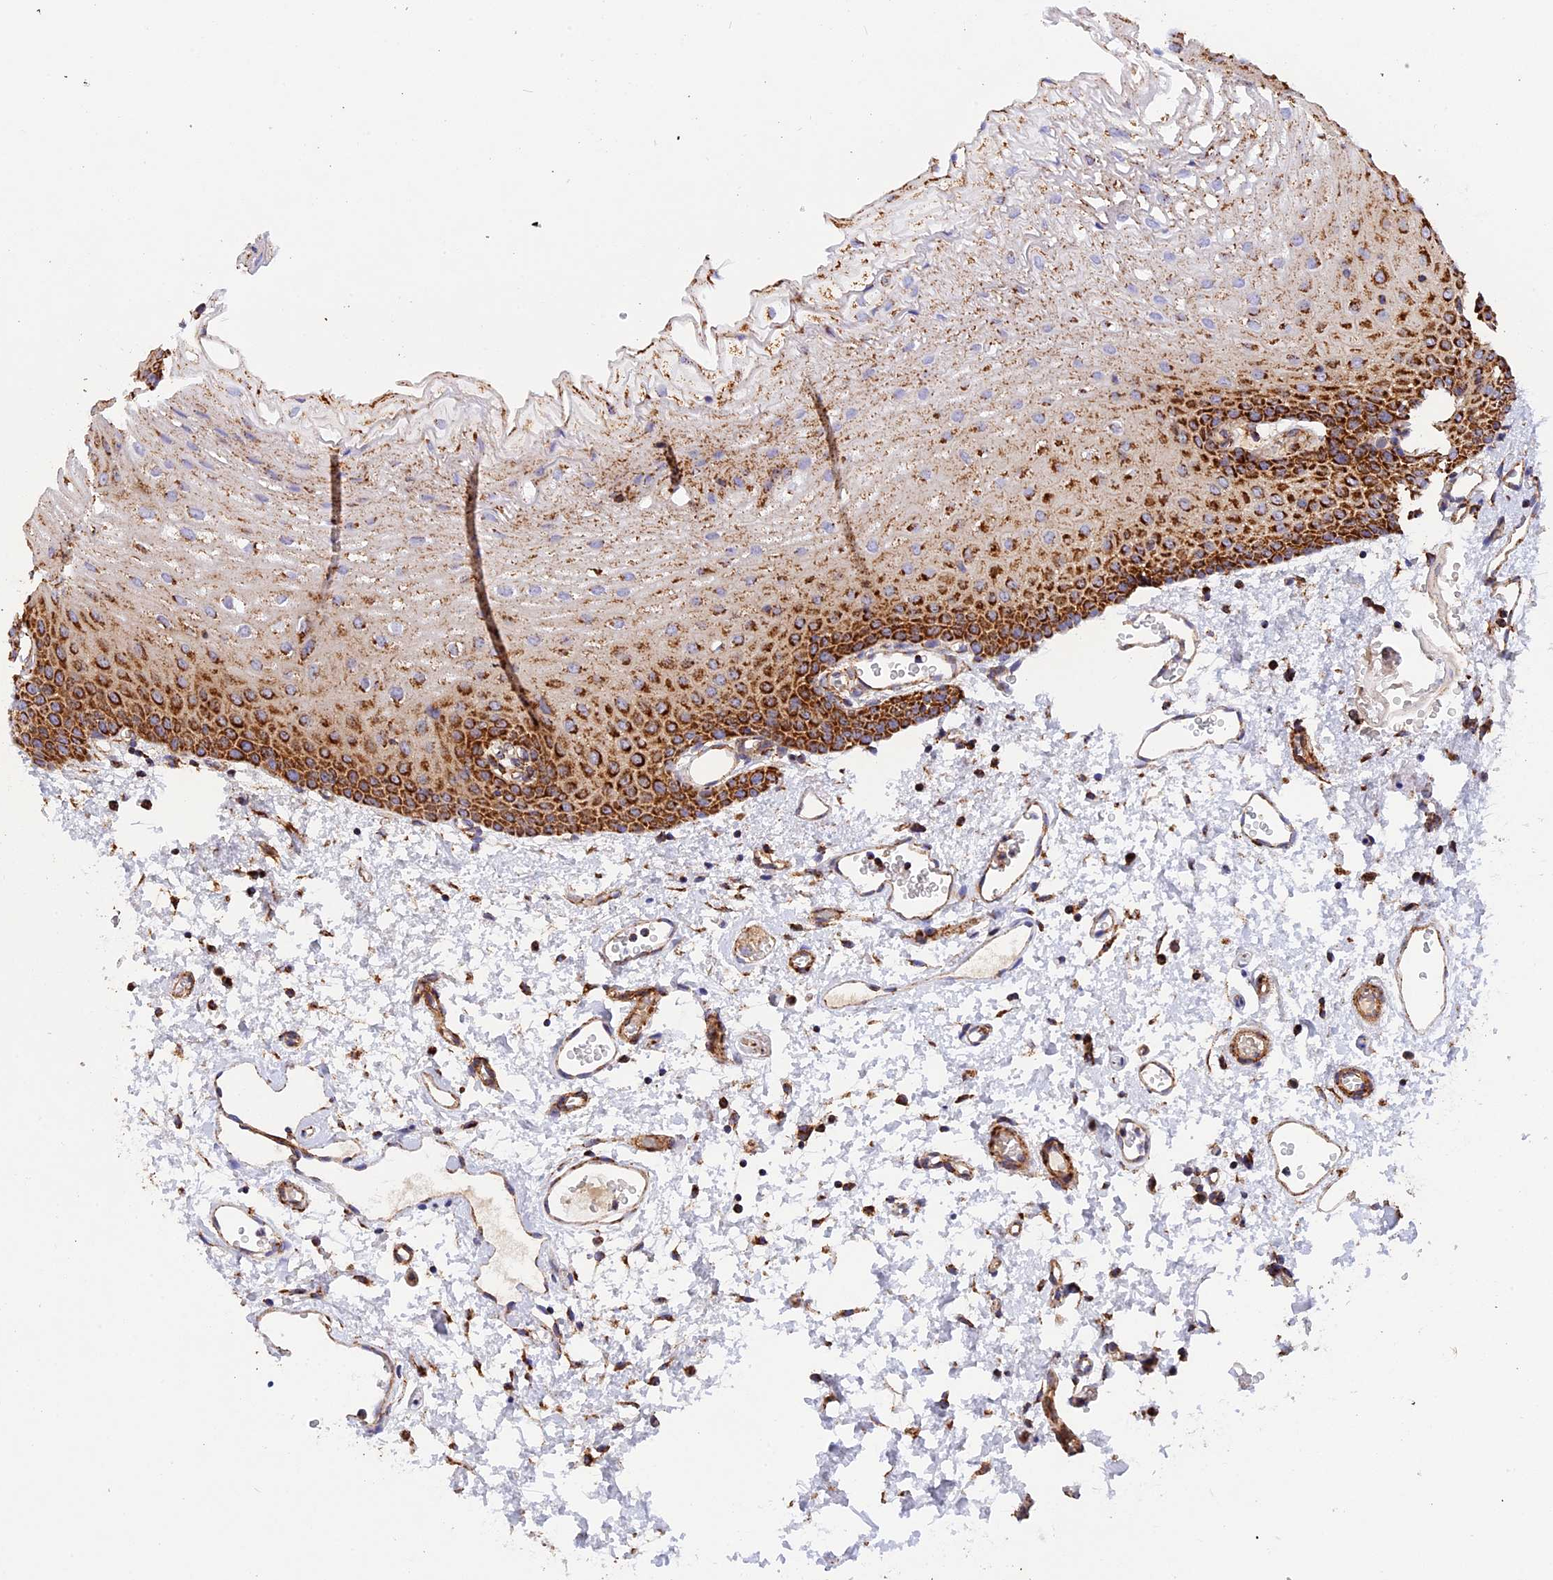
{"staining": {"intensity": "strong", "quantity": "25%-75%", "location": "cytoplasmic/membranous"}, "tissue": "oral mucosa", "cell_type": "Squamous epithelial cells", "image_type": "normal", "snomed": [{"axis": "morphology", "description": "Normal tissue, NOS"}, {"axis": "topography", "description": "Oral tissue"}], "caption": "A high-resolution photomicrograph shows immunohistochemistry (IHC) staining of benign oral mucosa, which shows strong cytoplasmic/membranous positivity in about 25%-75% of squamous epithelial cells.", "gene": "UQCRB", "patient": {"sex": "female", "age": 70}}